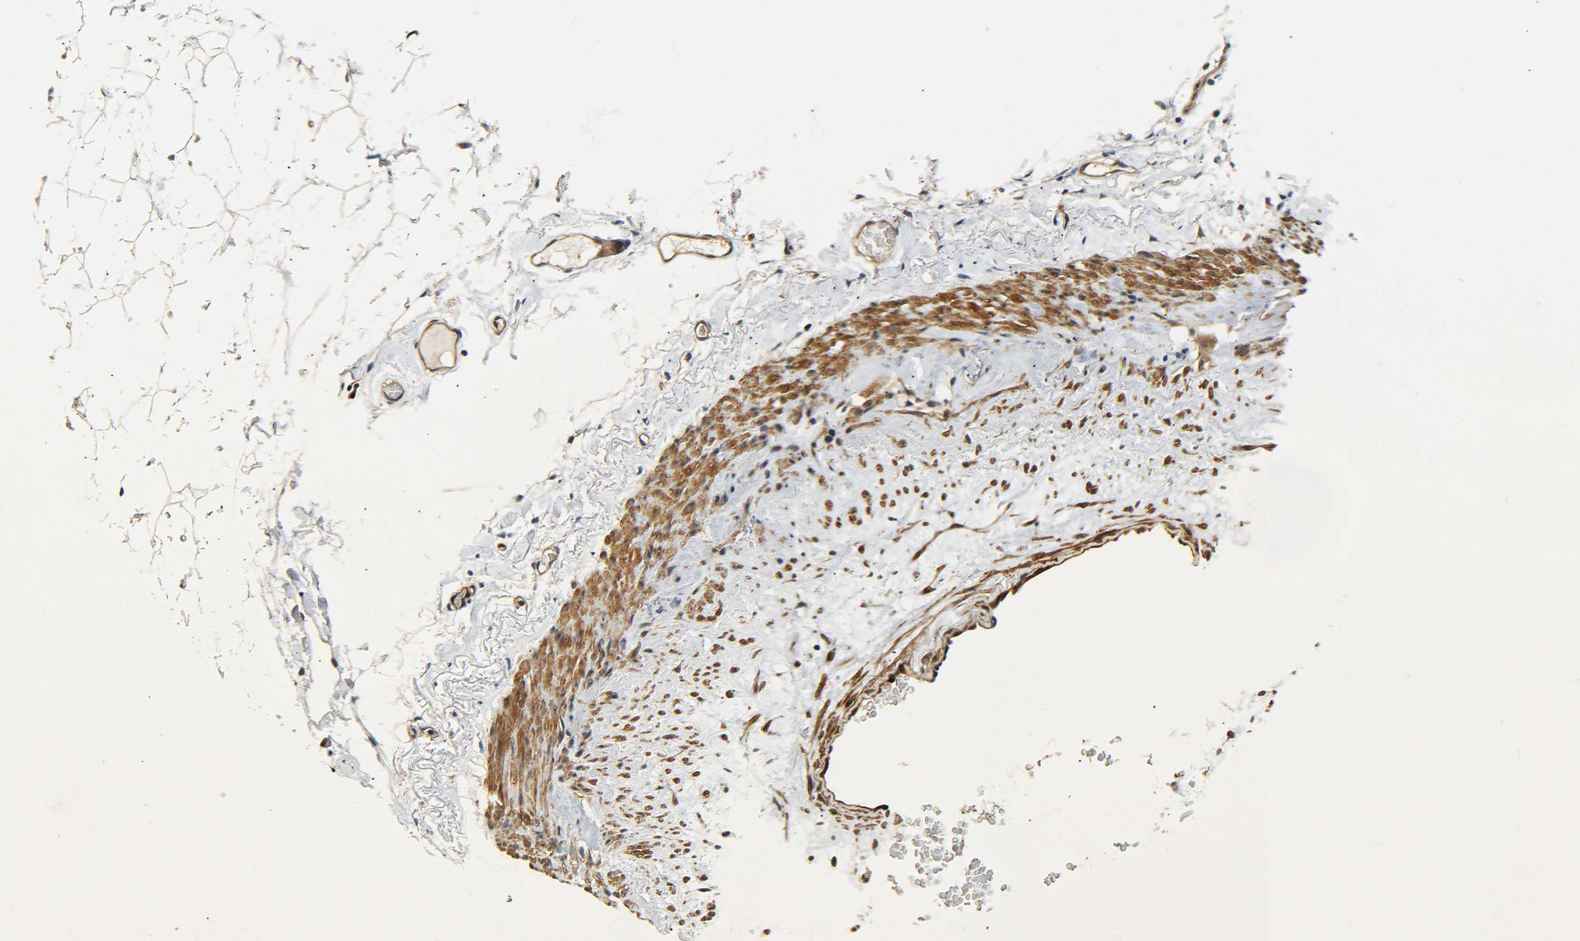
{"staining": {"intensity": "moderate", "quantity": "<25%", "location": "cytoplasmic/membranous"}, "tissue": "adipose tissue", "cell_type": "Adipocytes", "image_type": "normal", "snomed": [{"axis": "morphology", "description": "Normal tissue, NOS"}, {"axis": "topography", "description": "Breast"}, {"axis": "topography", "description": "Soft tissue"}], "caption": "DAB (3,3'-diaminobenzidine) immunohistochemical staining of unremarkable adipose tissue displays moderate cytoplasmic/membranous protein expression in approximately <25% of adipocytes. (IHC, brightfield microscopy, high magnification).", "gene": "MEIS1", "patient": {"sex": "female", "age": 75}}